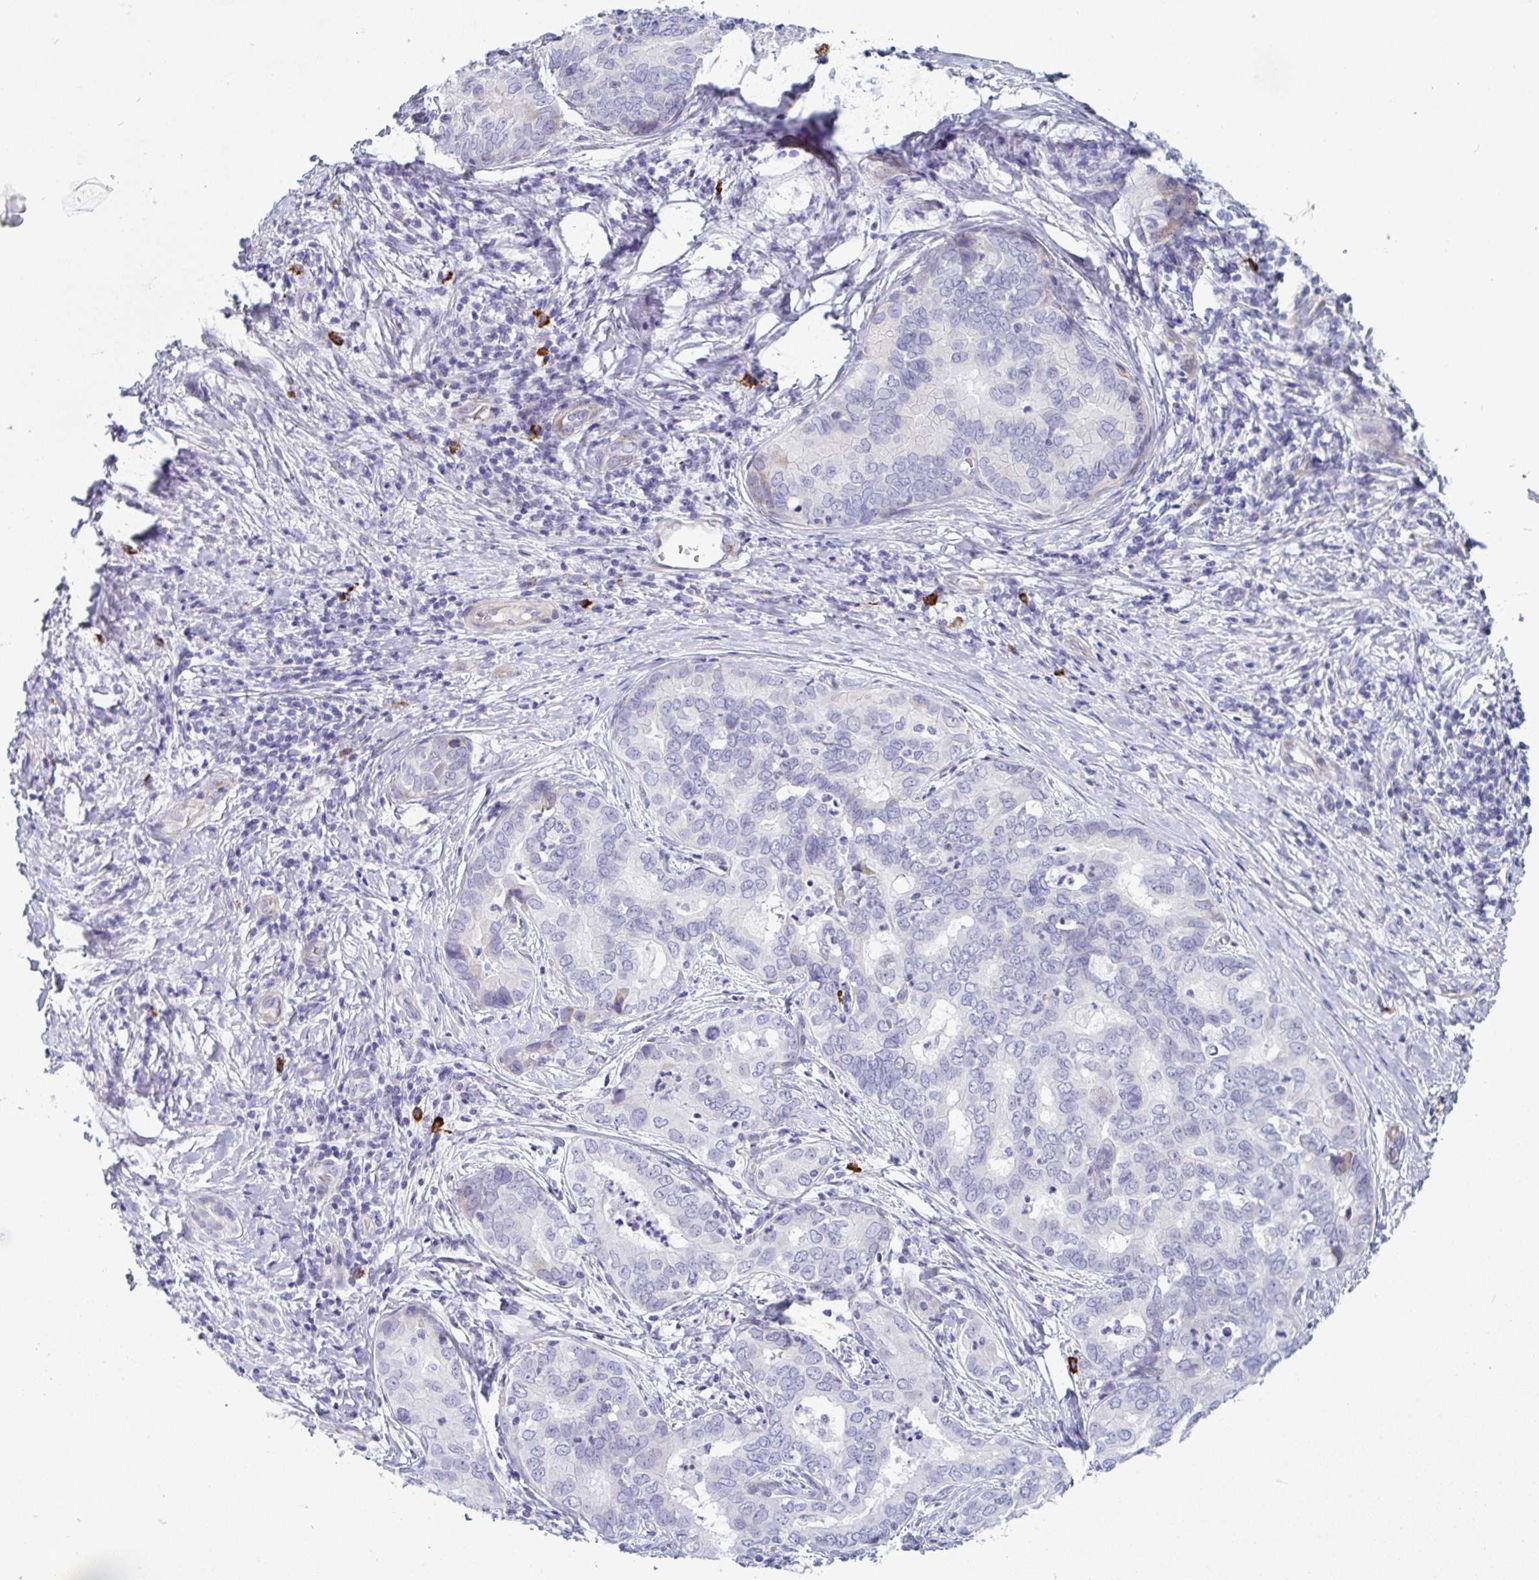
{"staining": {"intensity": "negative", "quantity": "none", "location": "none"}, "tissue": "liver cancer", "cell_type": "Tumor cells", "image_type": "cancer", "snomed": [{"axis": "morphology", "description": "Cholangiocarcinoma"}, {"axis": "topography", "description": "Liver"}], "caption": "There is no significant staining in tumor cells of liver cholangiocarcinoma.", "gene": "ZNF684", "patient": {"sex": "female", "age": 64}}